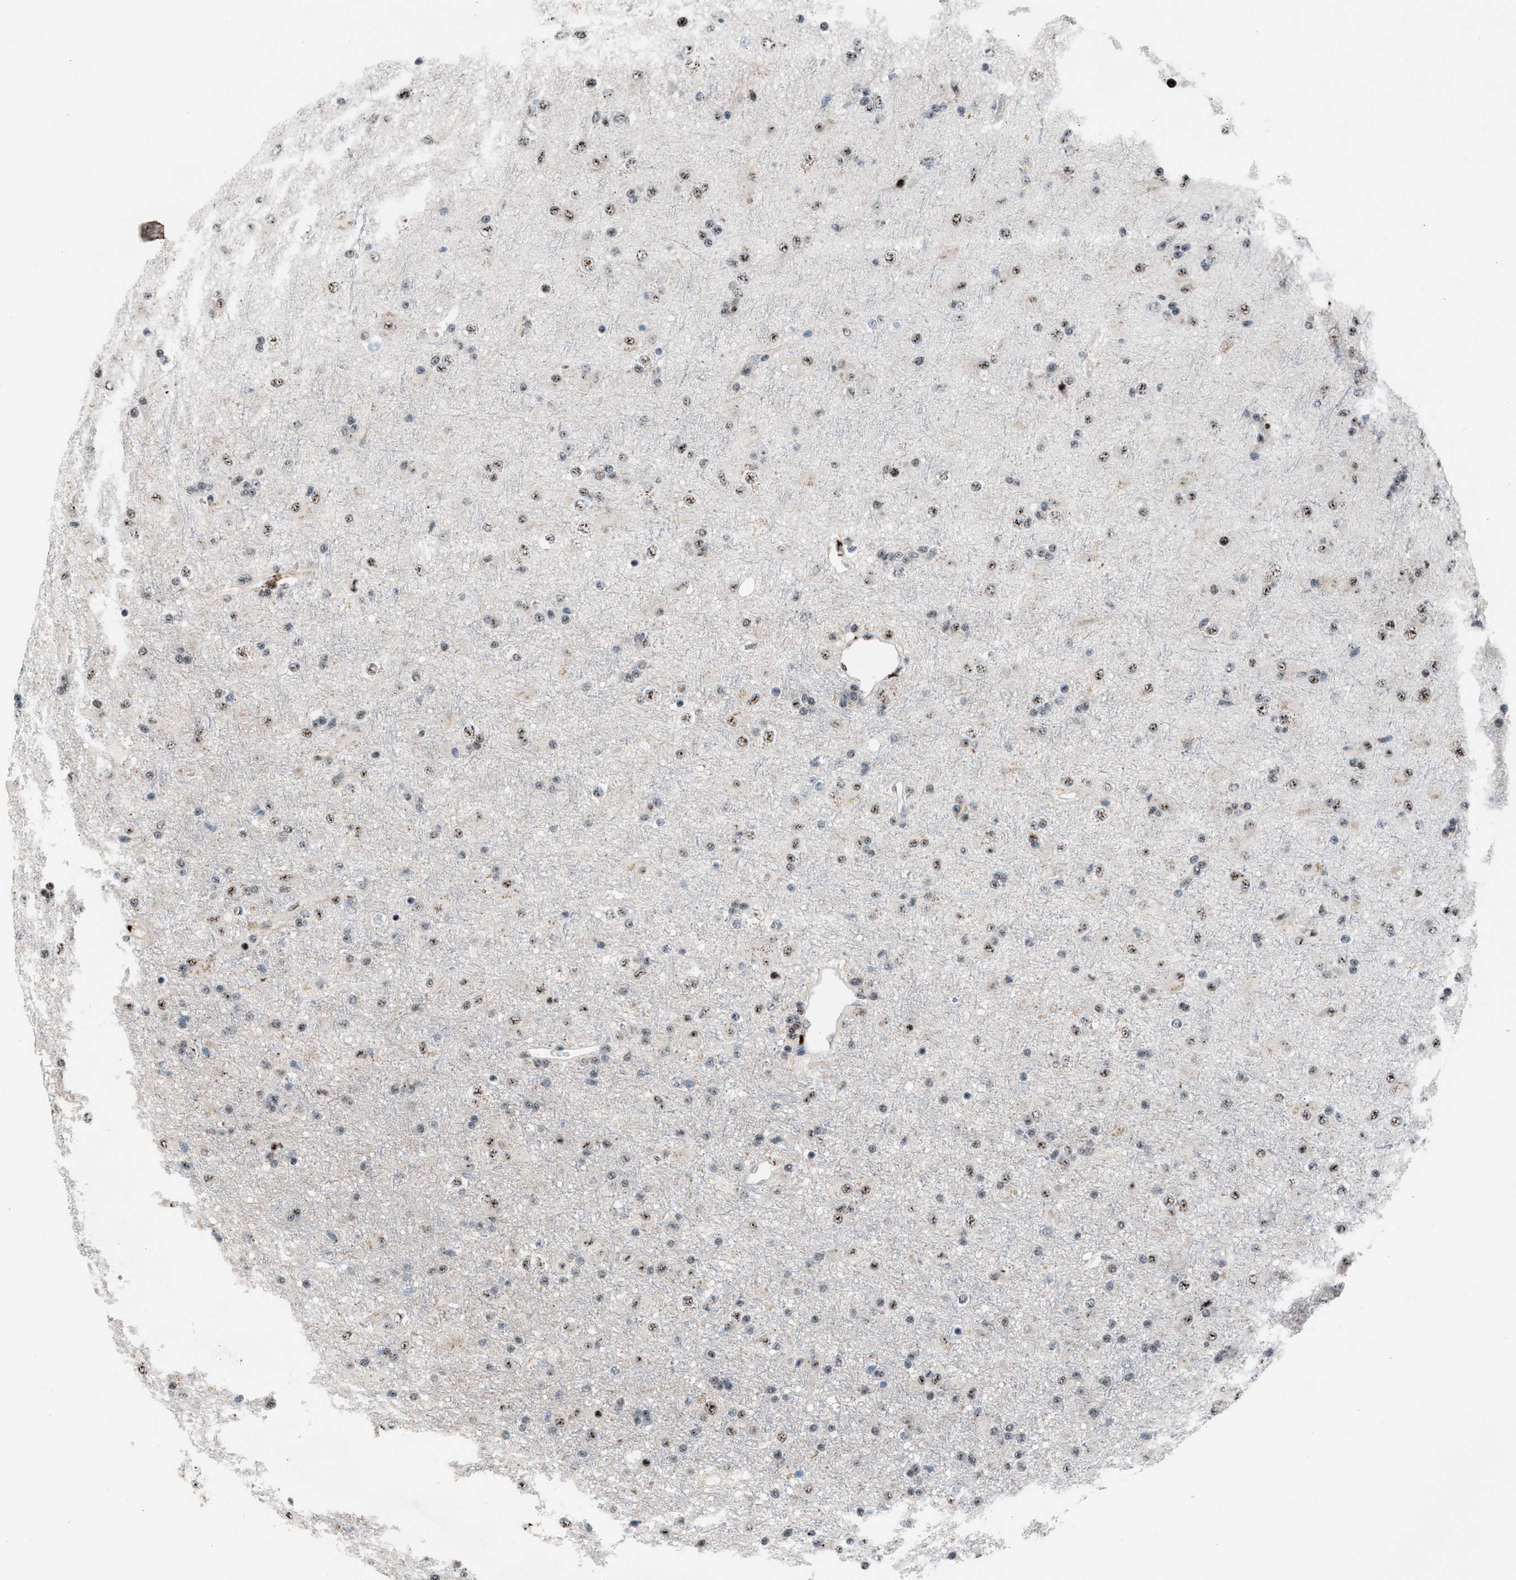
{"staining": {"intensity": "weak", "quantity": ">75%", "location": "nuclear"}, "tissue": "glioma", "cell_type": "Tumor cells", "image_type": "cancer", "snomed": [{"axis": "morphology", "description": "Glioma, malignant, Low grade"}, {"axis": "topography", "description": "Brain"}], "caption": "Malignant glioma (low-grade) stained with a brown dye displays weak nuclear positive expression in approximately >75% of tumor cells.", "gene": "CENPP", "patient": {"sex": "male", "age": 65}}